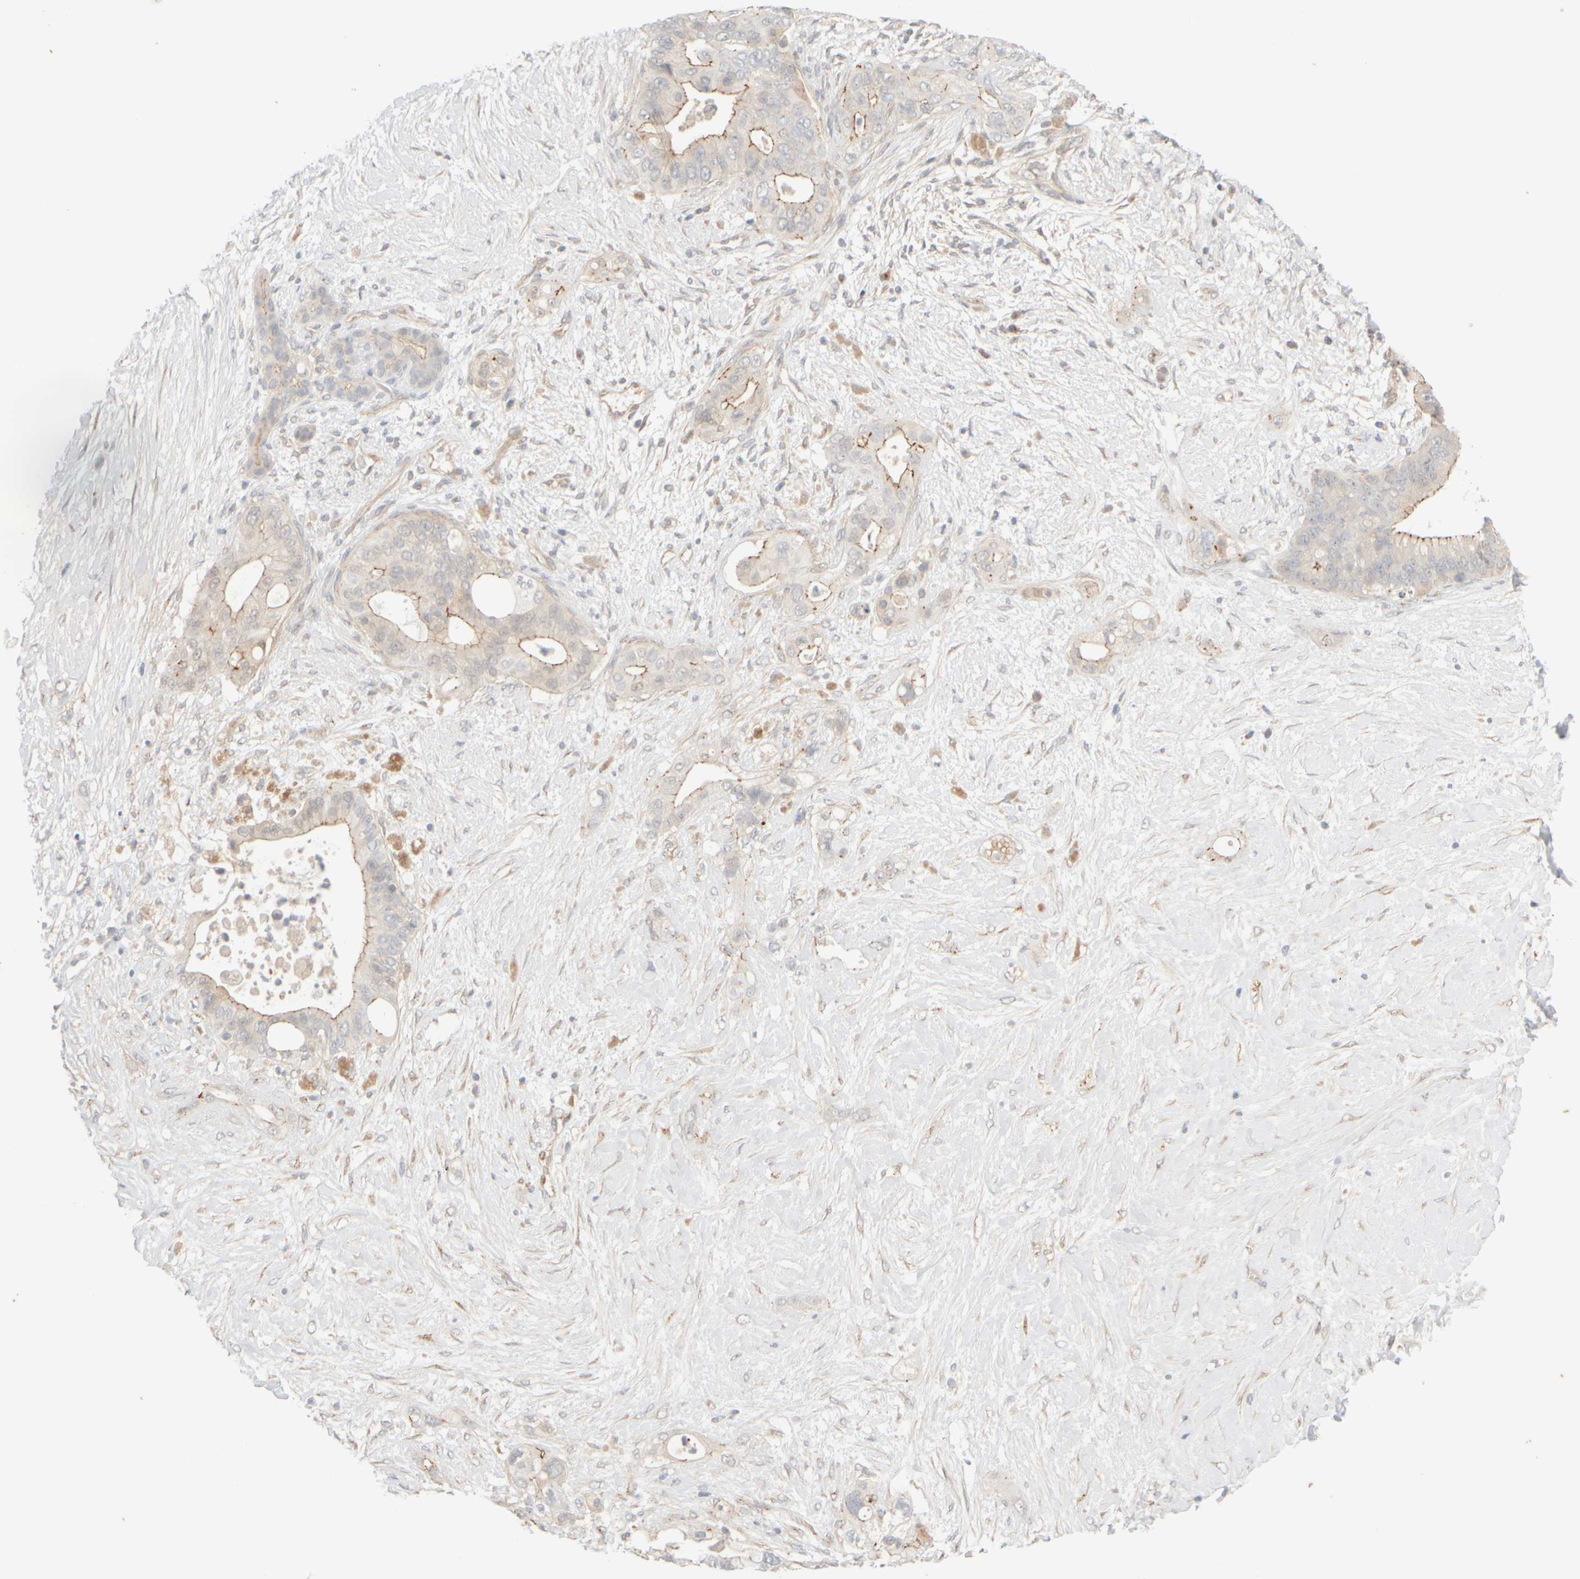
{"staining": {"intensity": "weak", "quantity": "<25%", "location": "cytoplasmic/membranous"}, "tissue": "pancreatic cancer", "cell_type": "Tumor cells", "image_type": "cancer", "snomed": [{"axis": "morphology", "description": "Adenocarcinoma, NOS"}, {"axis": "topography", "description": "Pancreas"}], "caption": "Immunohistochemistry (IHC) photomicrograph of neoplastic tissue: pancreatic cancer stained with DAB shows no significant protein staining in tumor cells.", "gene": "GOPC", "patient": {"sex": "male", "age": 53}}